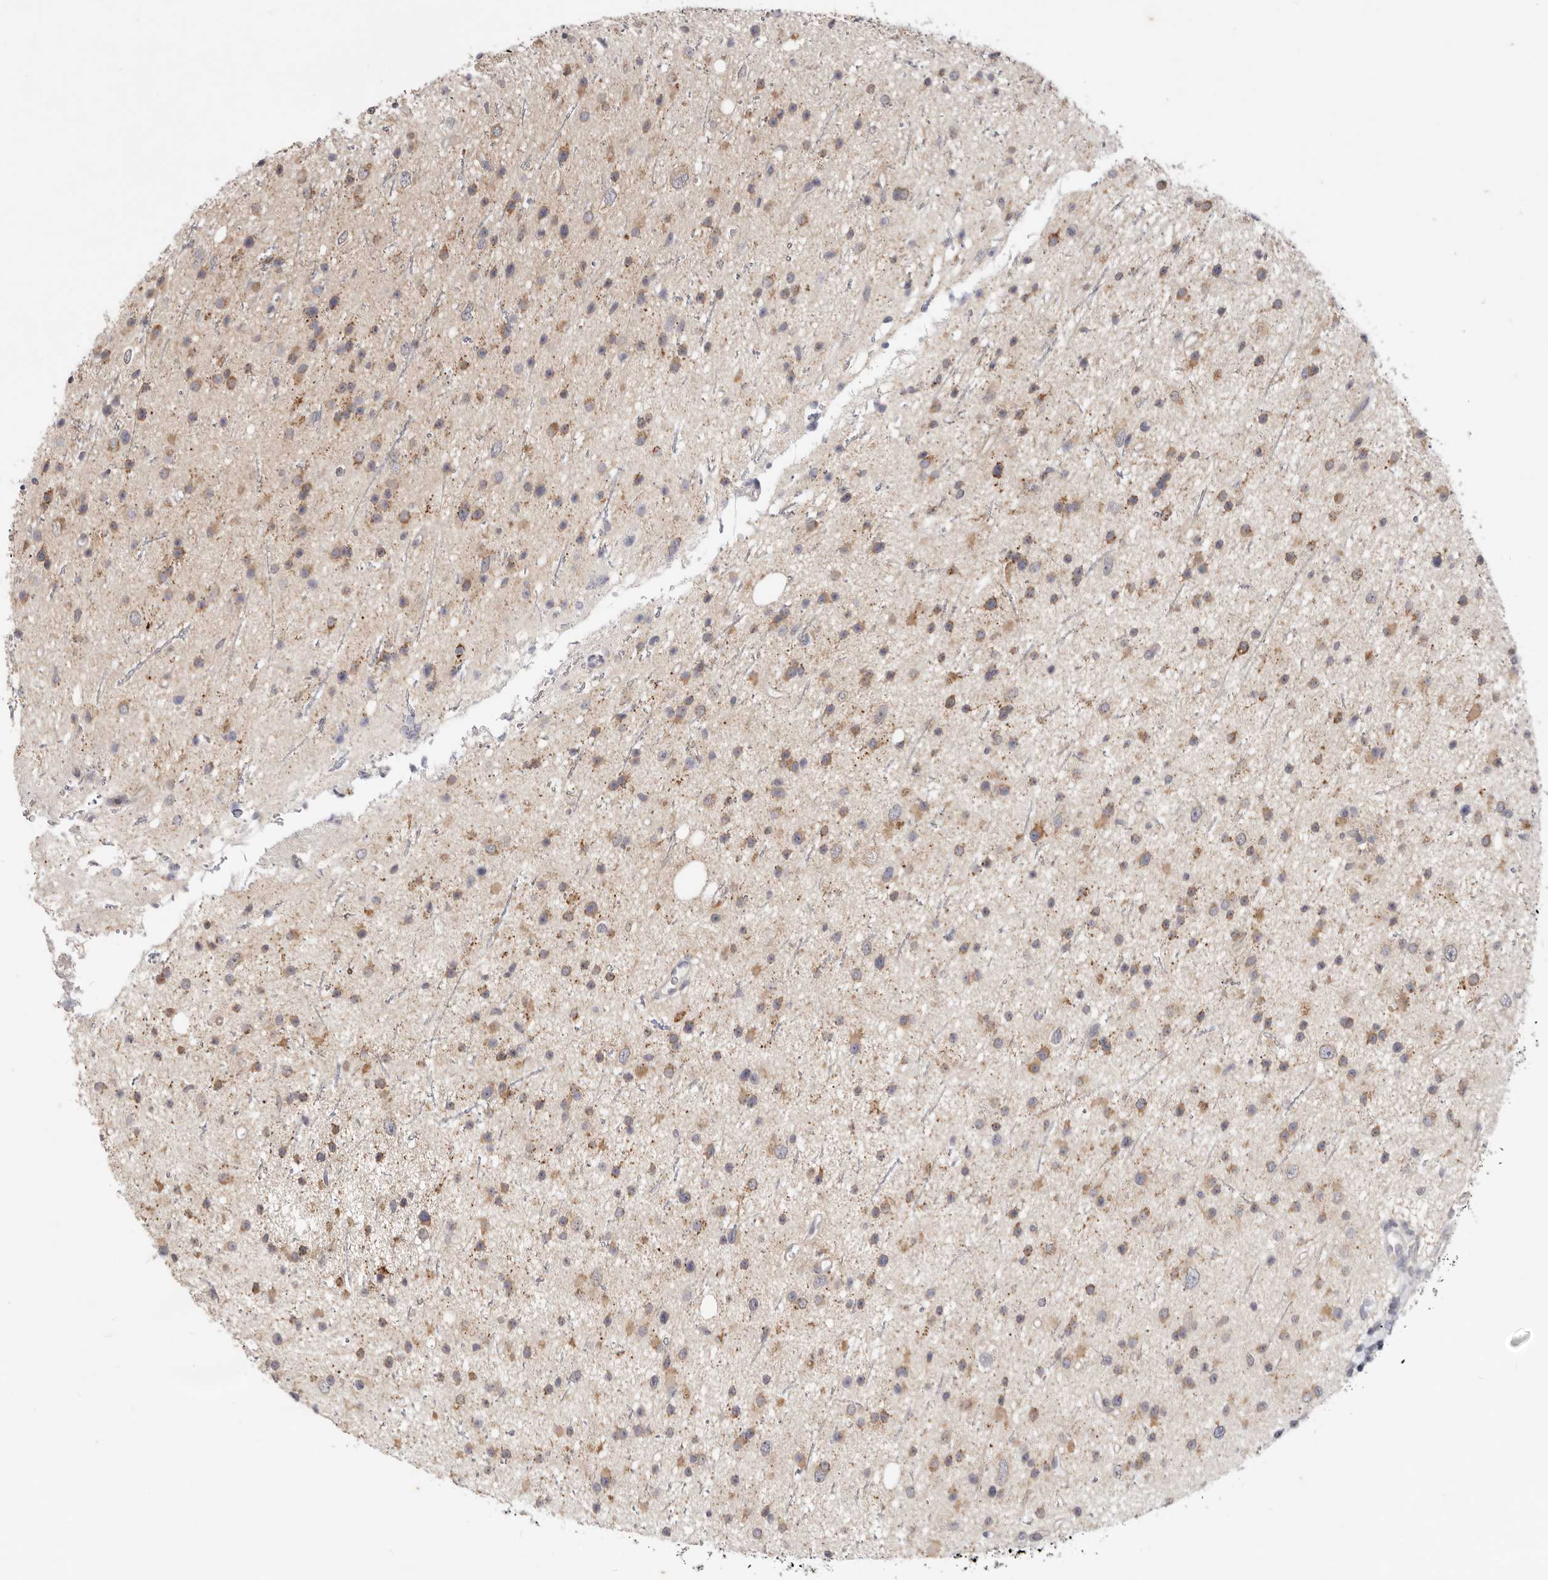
{"staining": {"intensity": "moderate", "quantity": ">75%", "location": "cytoplasmic/membranous"}, "tissue": "glioma", "cell_type": "Tumor cells", "image_type": "cancer", "snomed": [{"axis": "morphology", "description": "Glioma, malignant, Low grade"}, {"axis": "topography", "description": "Cerebral cortex"}], "caption": "Low-grade glioma (malignant) stained with a brown dye demonstrates moderate cytoplasmic/membranous positive positivity in about >75% of tumor cells.", "gene": "WDR77", "patient": {"sex": "female", "age": 39}}